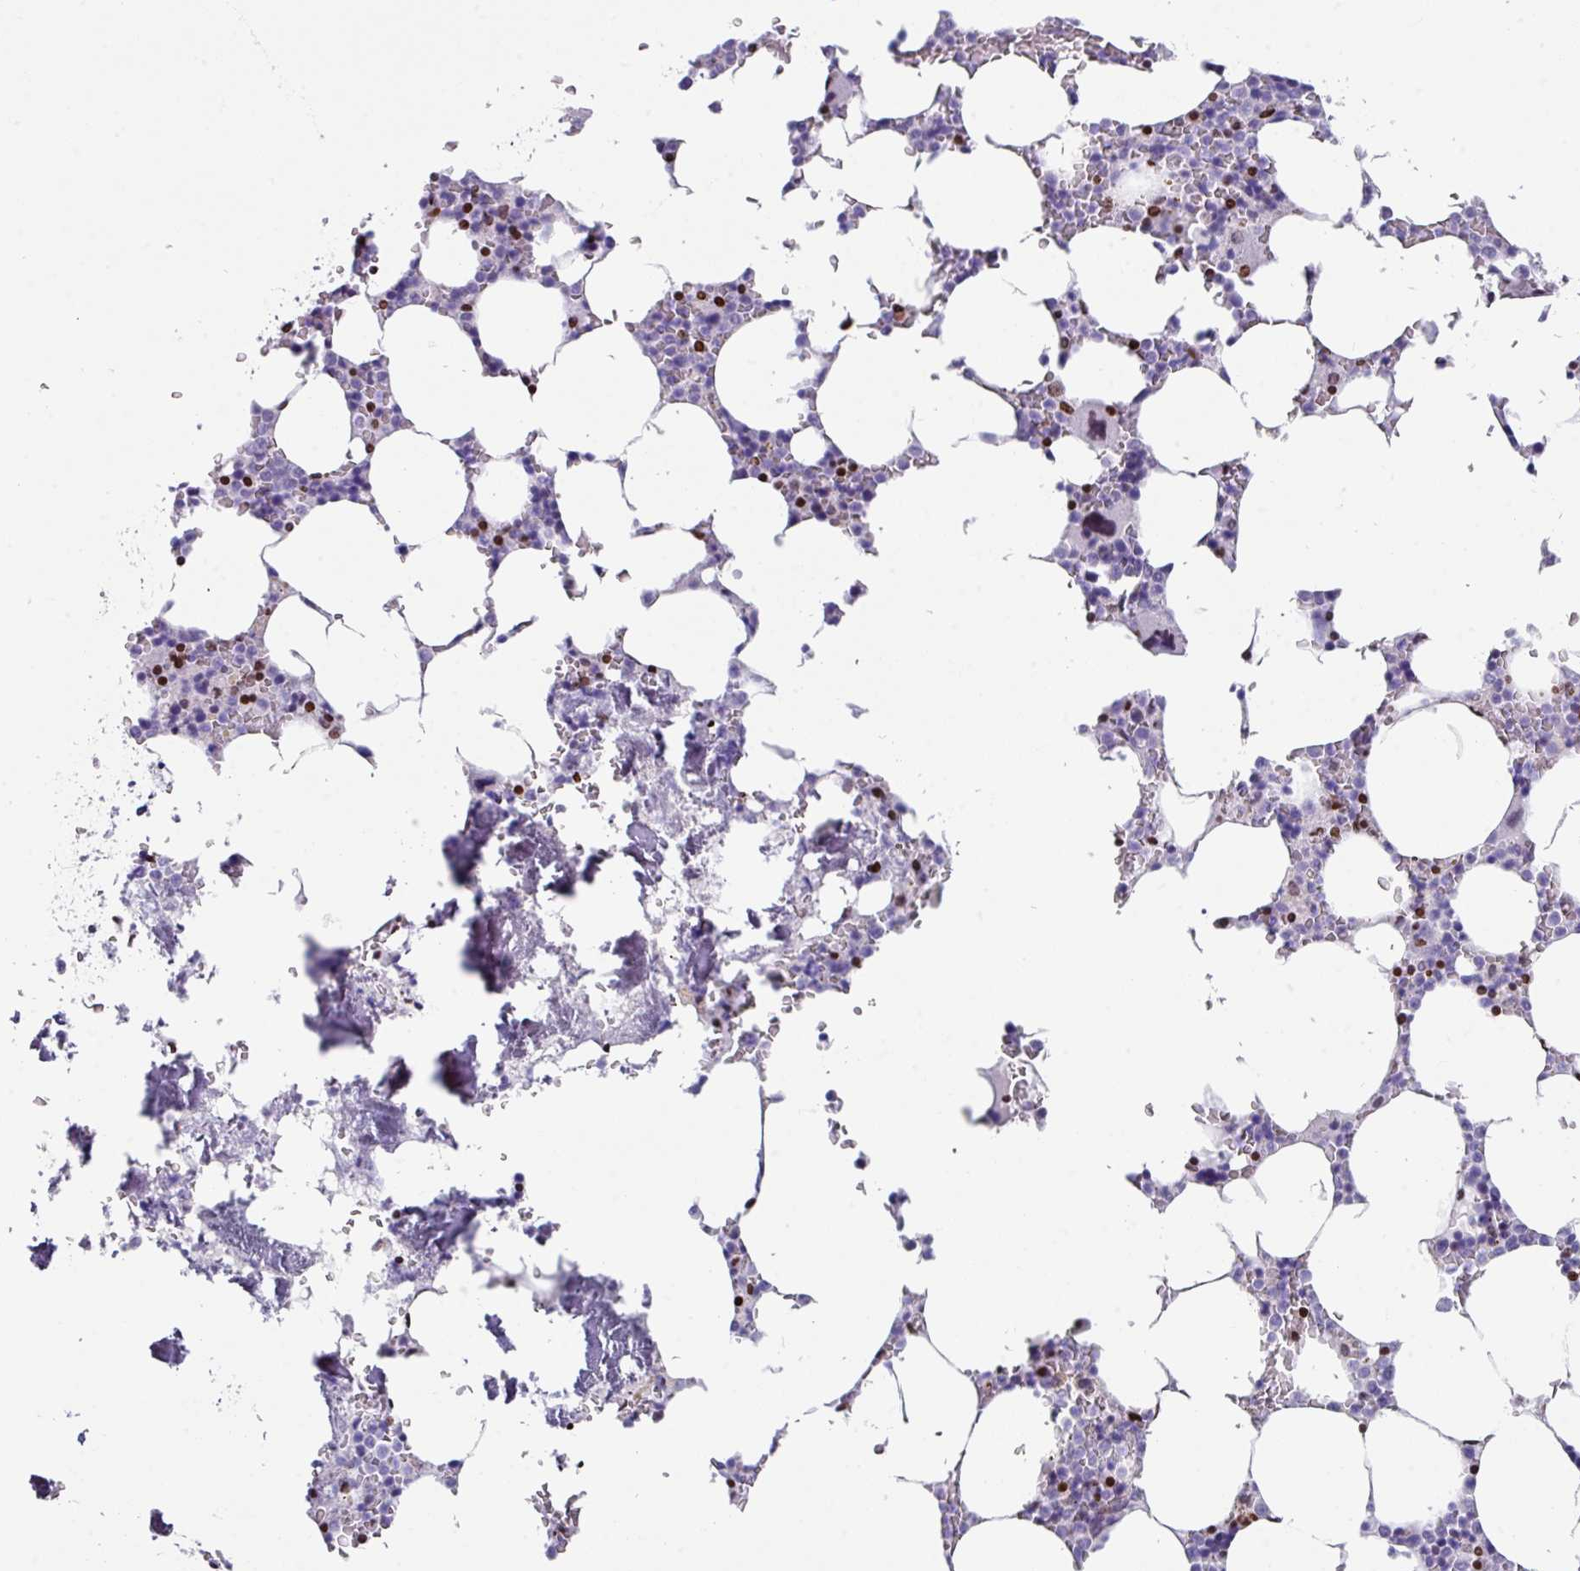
{"staining": {"intensity": "moderate", "quantity": "<25%", "location": "nuclear"}, "tissue": "bone marrow", "cell_type": "Hematopoietic cells", "image_type": "normal", "snomed": [{"axis": "morphology", "description": "Normal tissue, NOS"}, {"axis": "topography", "description": "Bone marrow"}], "caption": "Immunohistochemistry of unremarkable bone marrow demonstrates low levels of moderate nuclear expression in about <25% of hematopoietic cells. (DAB (3,3'-diaminobenzidine) = brown stain, brightfield microscopy at high magnification).", "gene": "TCF3", "patient": {"sex": "male", "age": 64}}